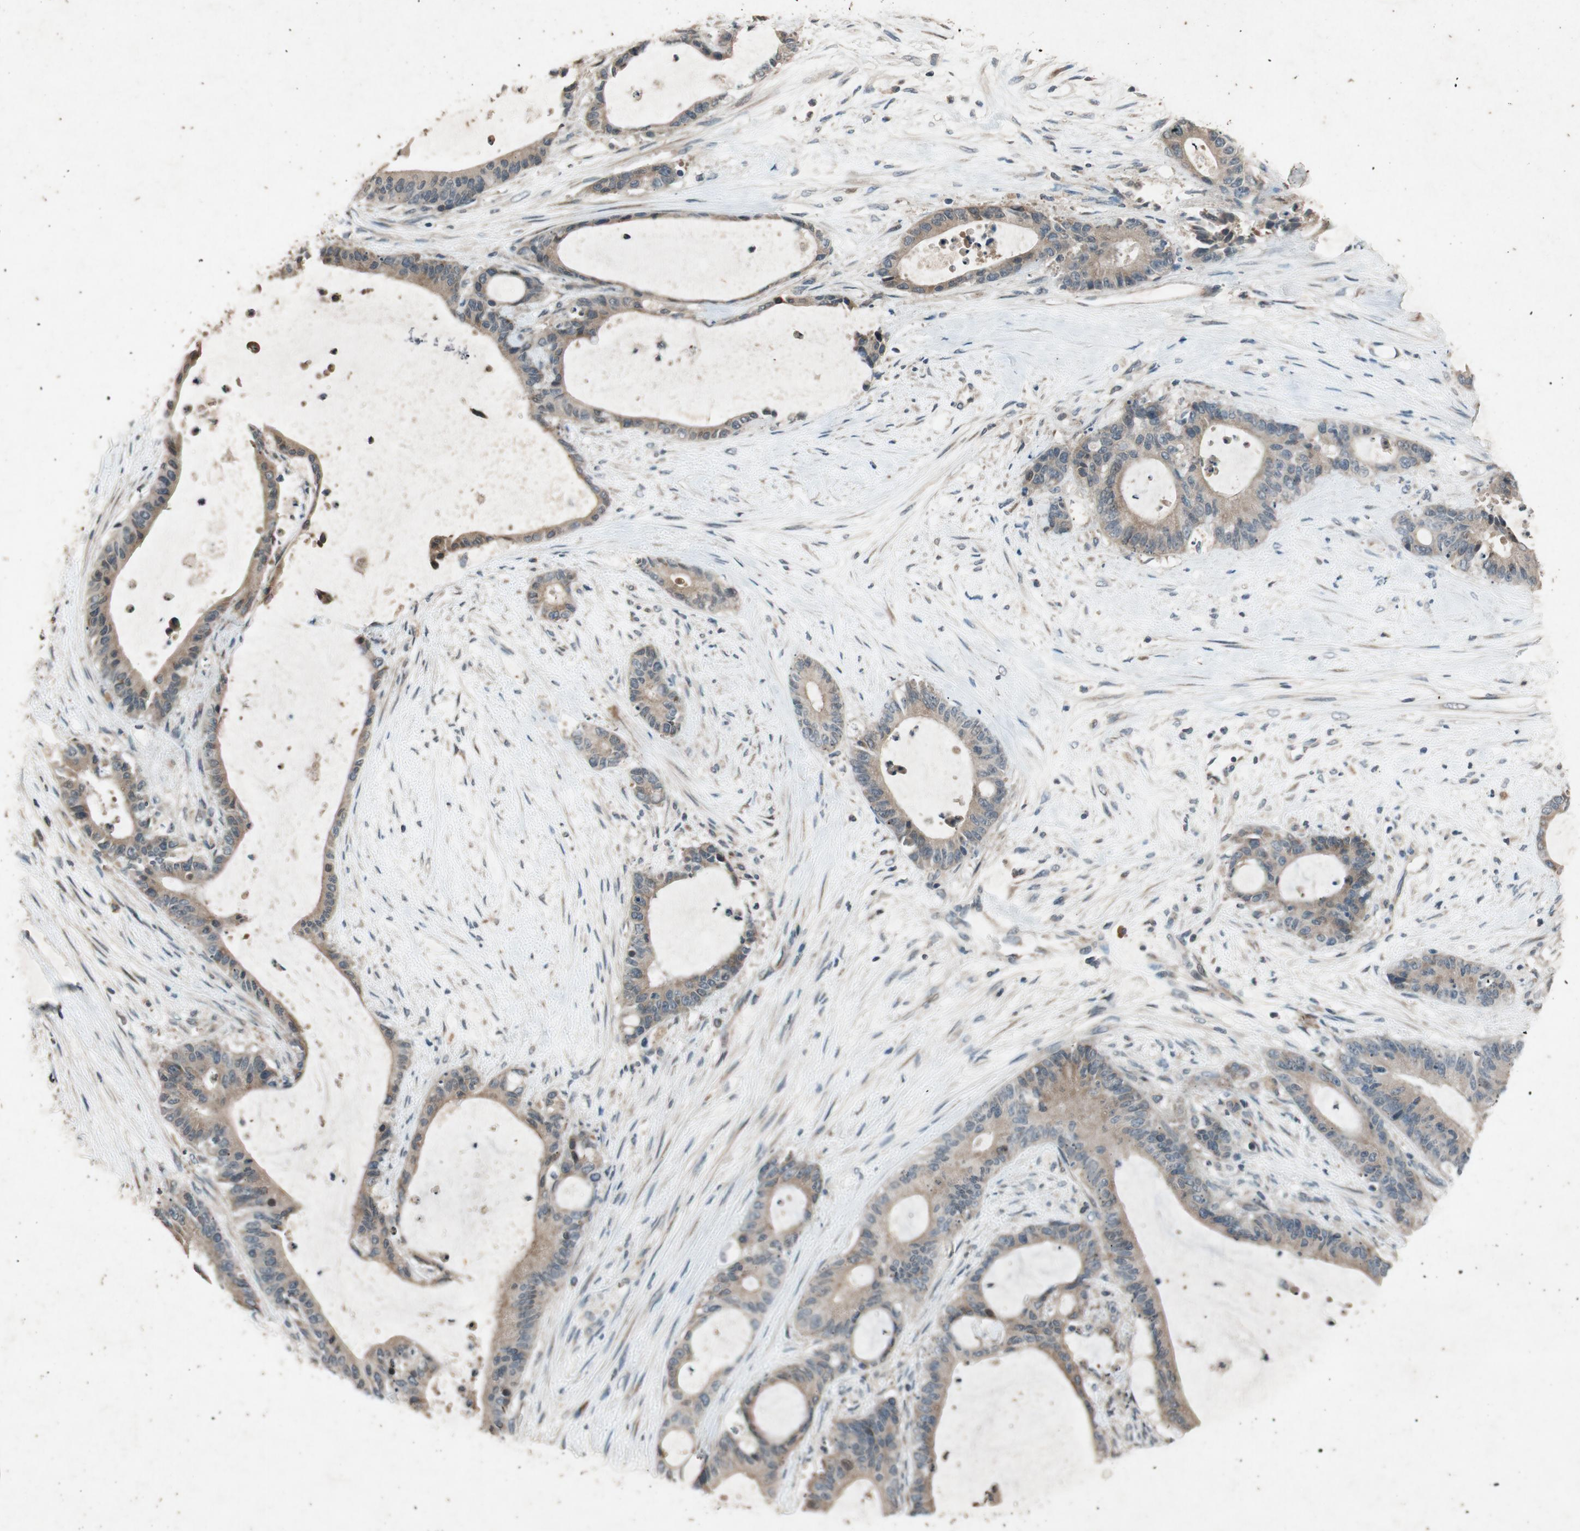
{"staining": {"intensity": "moderate", "quantity": ">75%", "location": "cytoplasmic/membranous"}, "tissue": "liver cancer", "cell_type": "Tumor cells", "image_type": "cancer", "snomed": [{"axis": "morphology", "description": "Cholangiocarcinoma"}, {"axis": "topography", "description": "Liver"}], "caption": "Cholangiocarcinoma (liver) stained with DAB immunohistochemistry (IHC) demonstrates medium levels of moderate cytoplasmic/membranous positivity in about >75% of tumor cells.", "gene": "ATP2C1", "patient": {"sex": "female", "age": 73}}